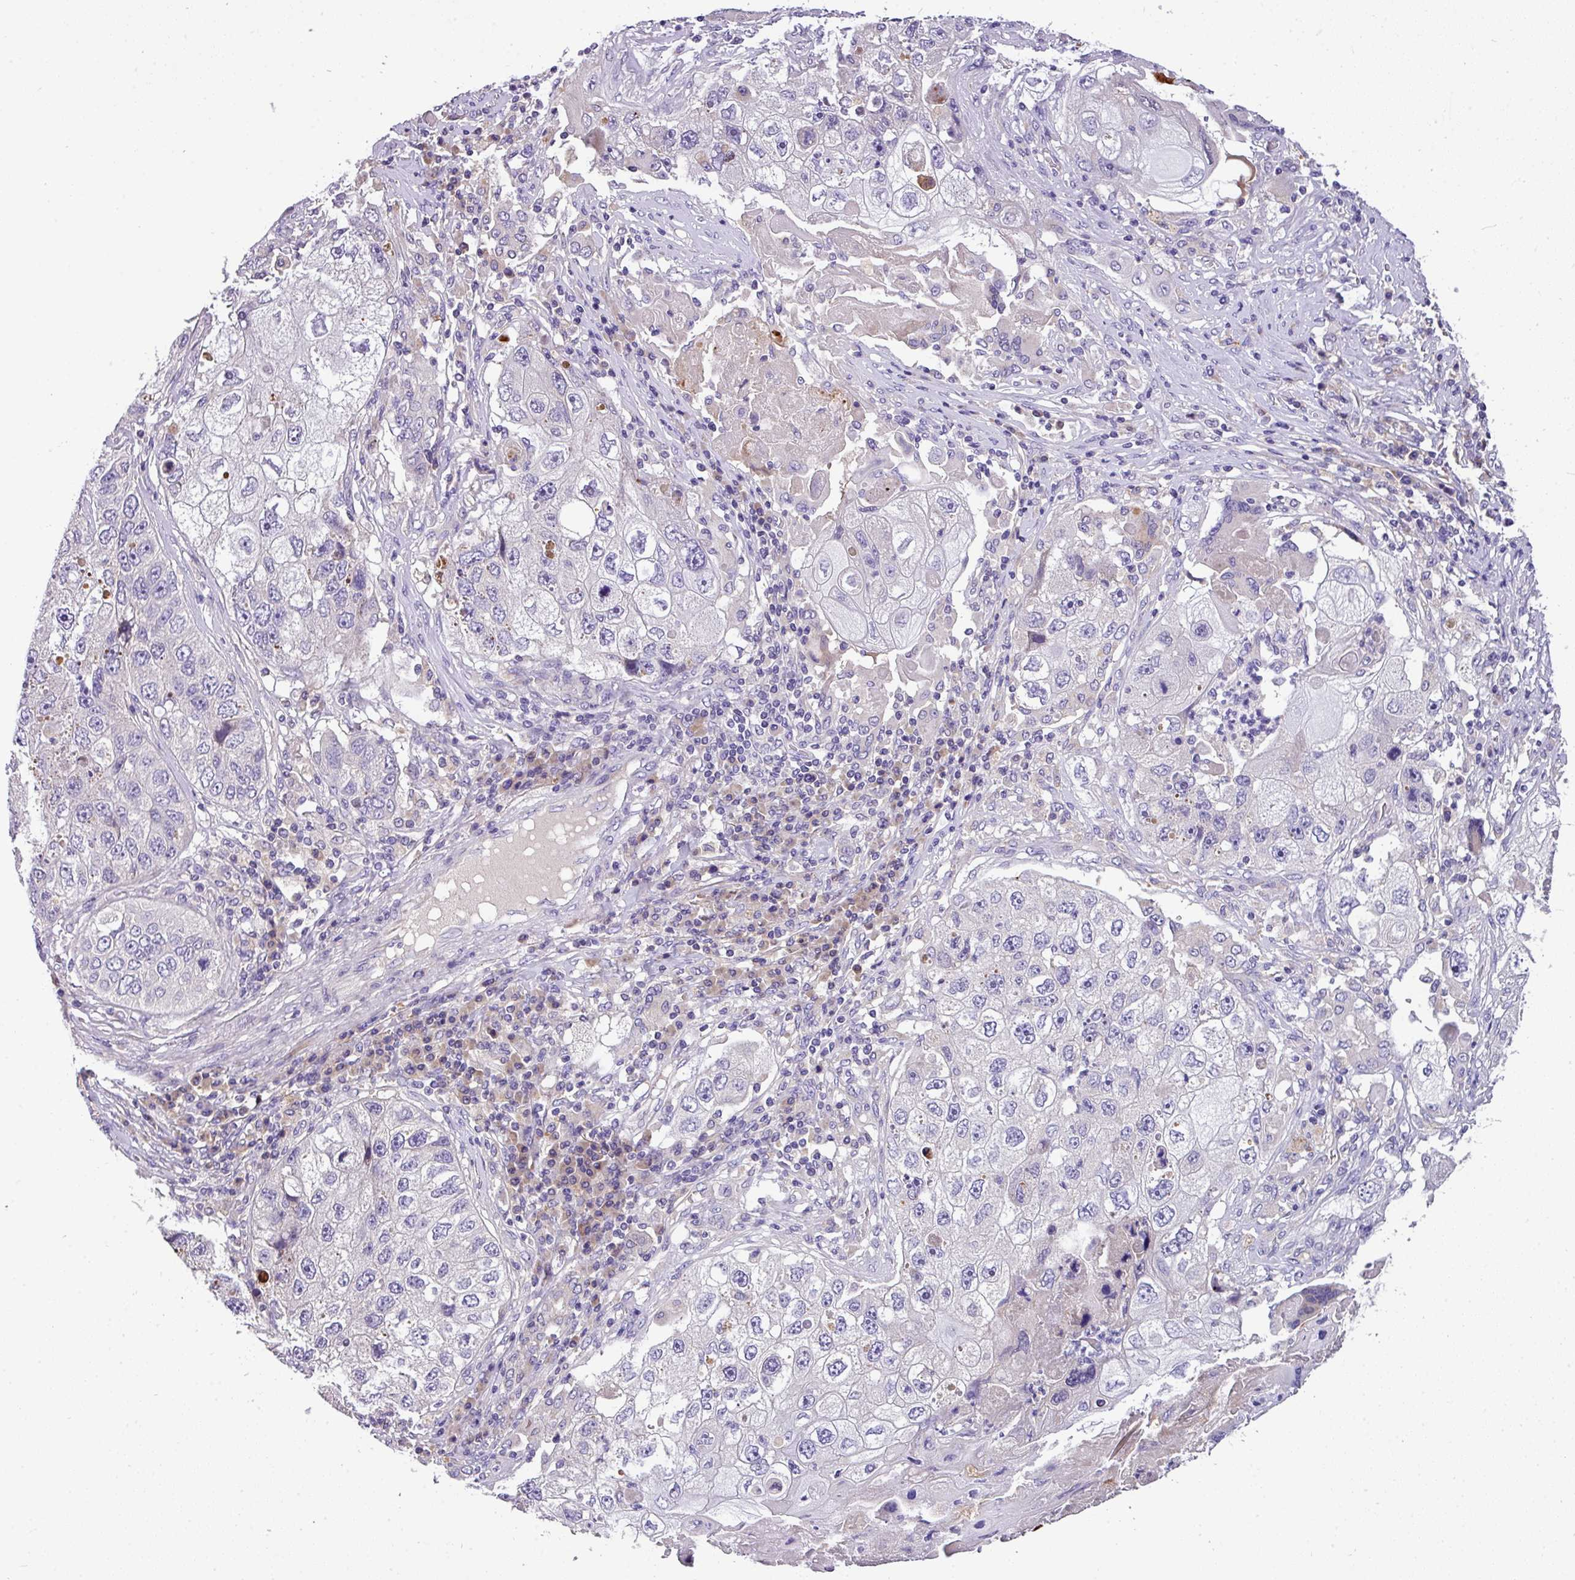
{"staining": {"intensity": "negative", "quantity": "none", "location": "none"}, "tissue": "lung cancer", "cell_type": "Tumor cells", "image_type": "cancer", "snomed": [{"axis": "morphology", "description": "Squamous cell carcinoma, NOS"}, {"axis": "topography", "description": "Lung"}], "caption": "This is an IHC micrograph of lung cancer. There is no expression in tumor cells.", "gene": "ANXA2R", "patient": {"sex": "male", "age": 61}}